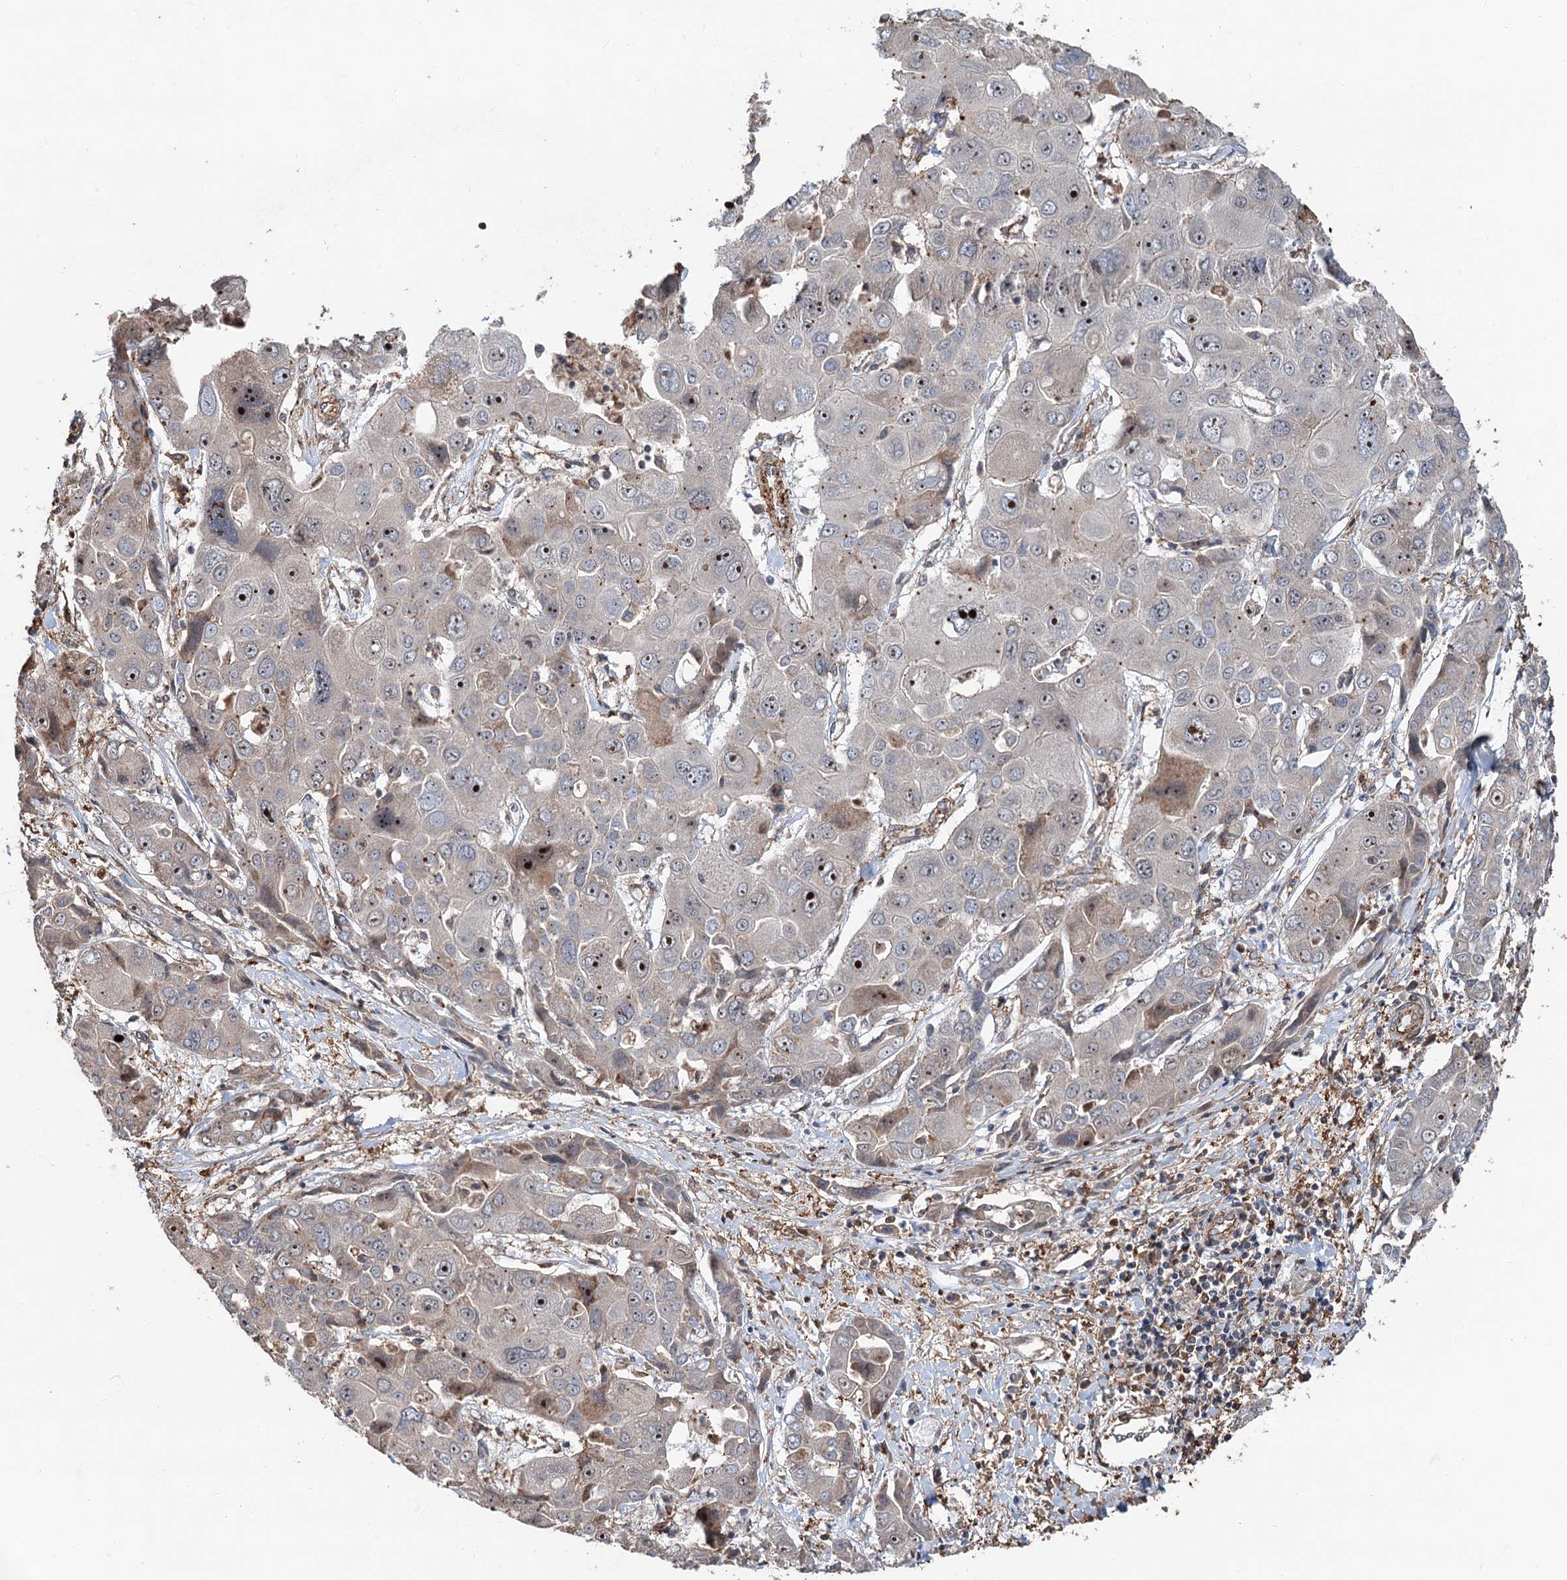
{"staining": {"intensity": "moderate", "quantity": "<25%", "location": "nuclear"}, "tissue": "liver cancer", "cell_type": "Tumor cells", "image_type": "cancer", "snomed": [{"axis": "morphology", "description": "Cholangiocarcinoma"}, {"axis": "topography", "description": "Liver"}], "caption": "Brown immunohistochemical staining in liver cancer reveals moderate nuclear positivity in about <25% of tumor cells.", "gene": "TMA16", "patient": {"sex": "male", "age": 67}}